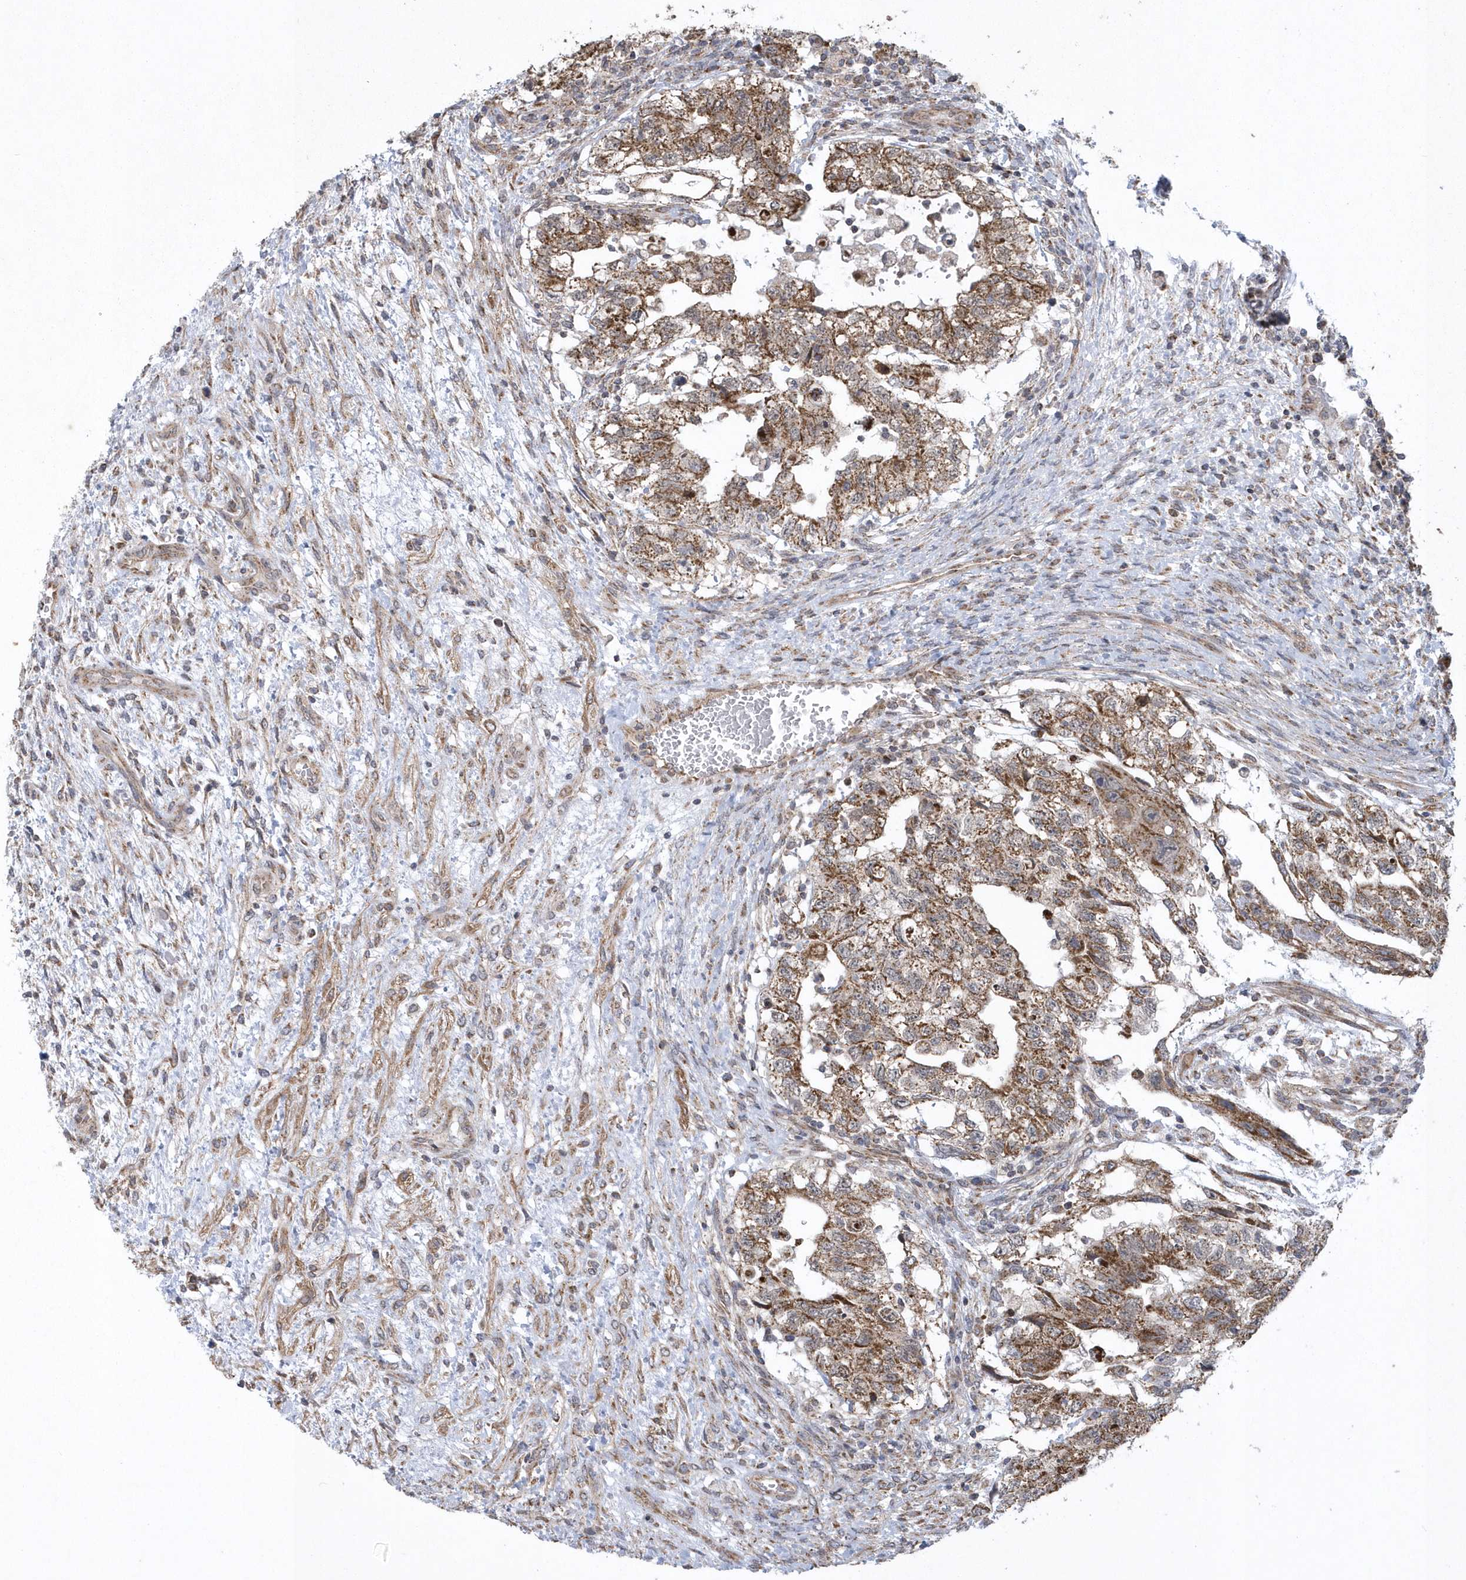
{"staining": {"intensity": "moderate", "quantity": ">75%", "location": "cytoplasmic/membranous"}, "tissue": "testis cancer", "cell_type": "Tumor cells", "image_type": "cancer", "snomed": [{"axis": "morphology", "description": "Carcinoma, Embryonal, NOS"}, {"axis": "topography", "description": "Testis"}], "caption": "Human testis cancer (embryonal carcinoma) stained with a brown dye reveals moderate cytoplasmic/membranous positive staining in about >75% of tumor cells.", "gene": "SLX9", "patient": {"sex": "male", "age": 36}}